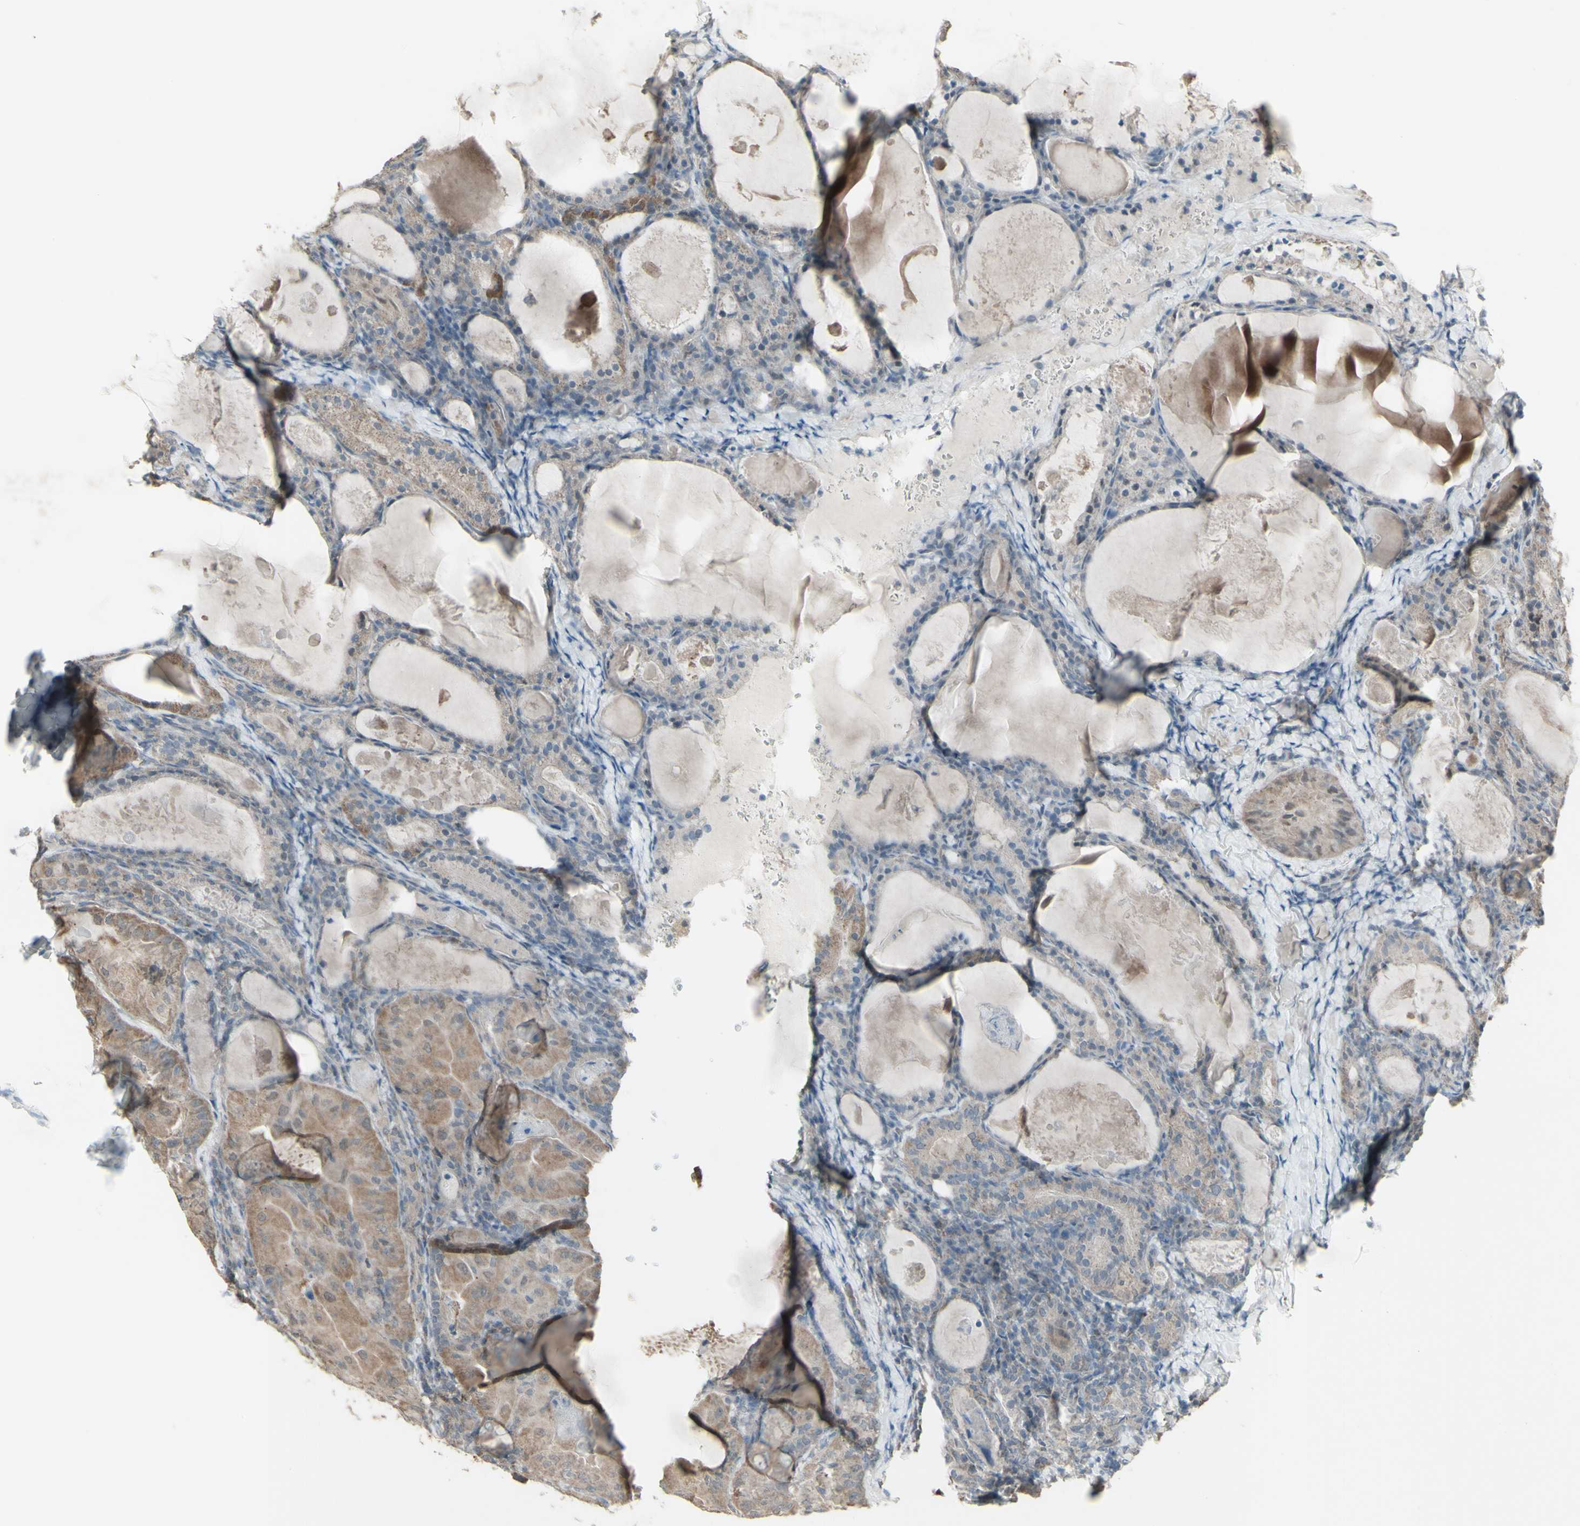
{"staining": {"intensity": "weak", "quantity": ">75%", "location": "cytoplasmic/membranous"}, "tissue": "thyroid cancer", "cell_type": "Tumor cells", "image_type": "cancer", "snomed": [{"axis": "morphology", "description": "Papillary adenocarcinoma, NOS"}, {"axis": "topography", "description": "Thyroid gland"}], "caption": "This image exhibits immunohistochemistry staining of human thyroid cancer (papillary adenocarcinoma), with low weak cytoplasmic/membranous positivity in about >75% of tumor cells.", "gene": "FXYD3", "patient": {"sex": "female", "age": 42}}